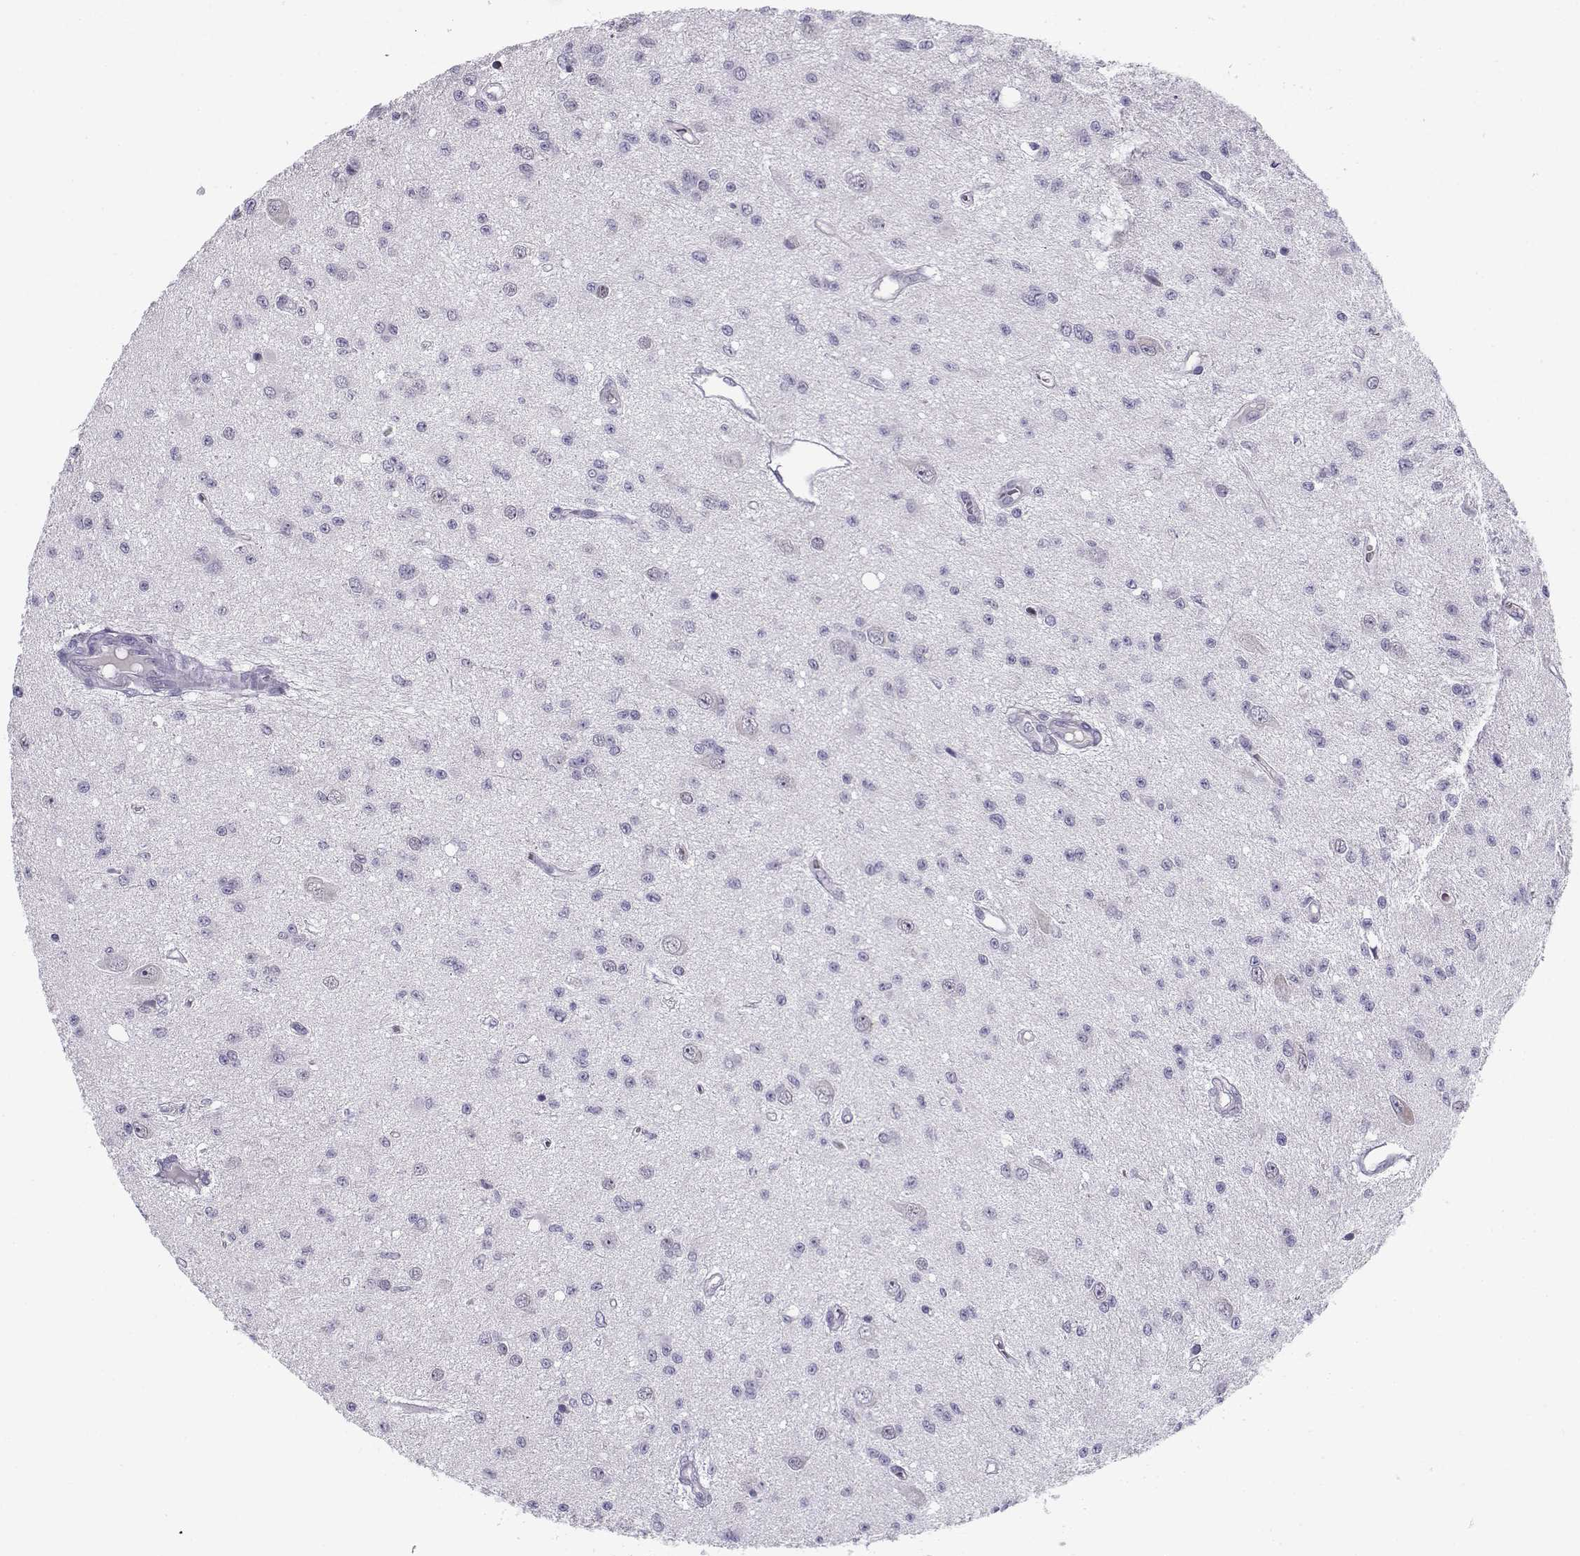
{"staining": {"intensity": "negative", "quantity": "none", "location": "none"}, "tissue": "glioma", "cell_type": "Tumor cells", "image_type": "cancer", "snomed": [{"axis": "morphology", "description": "Glioma, malignant, Low grade"}, {"axis": "topography", "description": "Brain"}], "caption": "This is a image of IHC staining of malignant low-grade glioma, which shows no expression in tumor cells.", "gene": "CFAP77", "patient": {"sex": "female", "age": 45}}